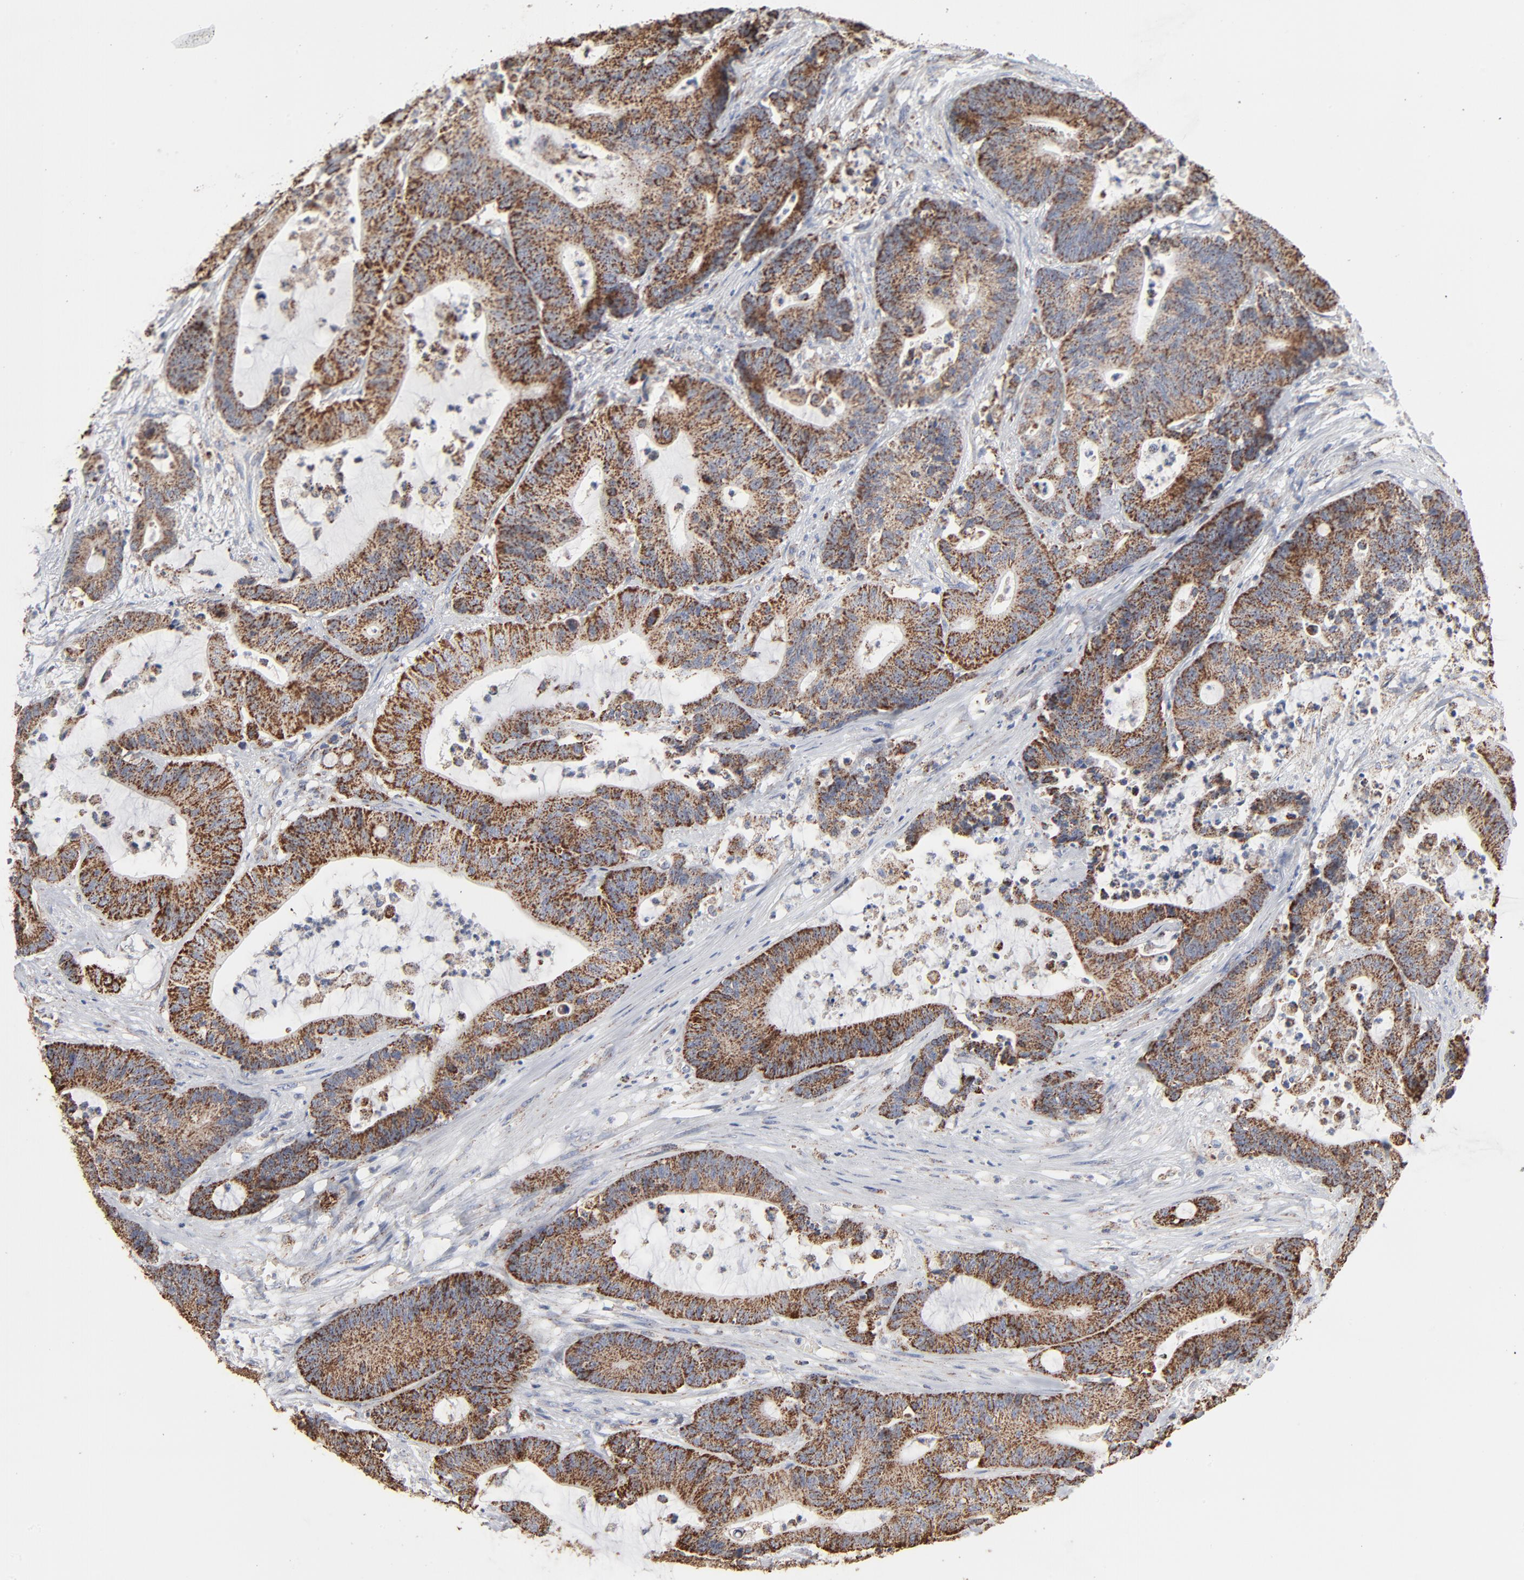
{"staining": {"intensity": "strong", "quantity": ">75%", "location": "cytoplasmic/membranous"}, "tissue": "colorectal cancer", "cell_type": "Tumor cells", "image_type": "cancer", "snomed": [{"axis": "morphology", "description": "Adenocarcinoma, NOS"}, {"axis": "topography", "description": "Colon"}], "caption": "IHC staining of colorectal adenocarcinoma, which reveals high levels of strong cytoplasmic/membranous staining in about >75% of tumor cells indicating strong cytoplasmic/membranous protein staining. The staining was performed using DAB (brown) for protein detection and nuclei were counterstained in hematoxylin (blue).", "gene": "UQCRC1", "patient": {"sex": "female", "age": 84}}